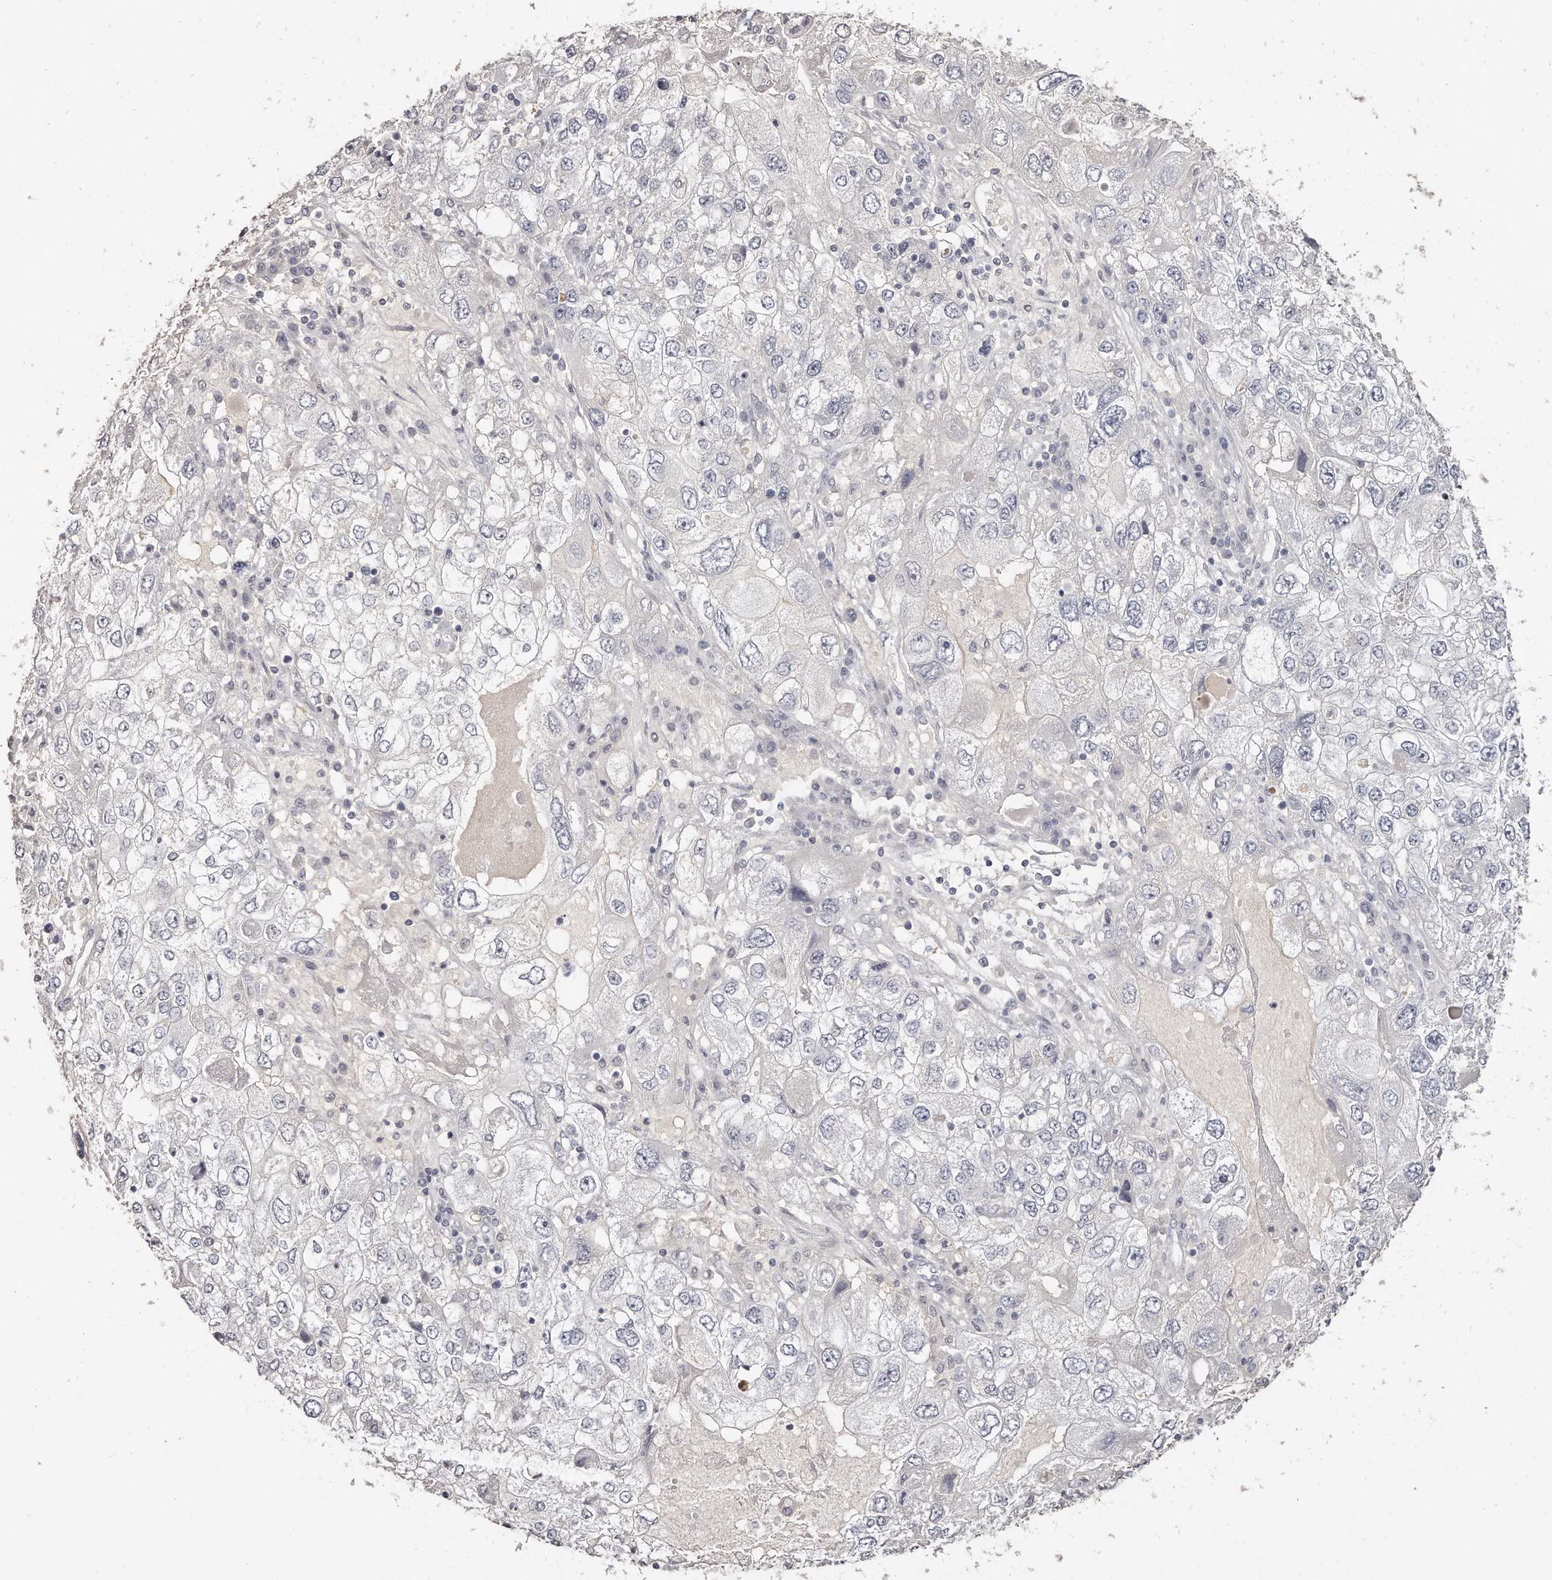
{"staining": {"intensity": "negative", "quantity": "none", "location": "none"}, "tissue": "endometrial cancer", "cell_type": "Tumor cells", "image_type": "cancer", "snomed": [{"axis": "morphology", "description": "Adenocarcinoma, NOS"}, {"axis": "topography", "description": "Endometrium"}], "caption": "Immunohistochemistry histopathology image of neoplastic tissue: human endometrial cancer (adenocarcinoma) stained with DAB demonstrates no significant protein expression in tumor cells. (IHC, brightfield microscopy, high magnification).", "gene": "ZYG11A", "patient": {"sex": "female", "age": 49}}